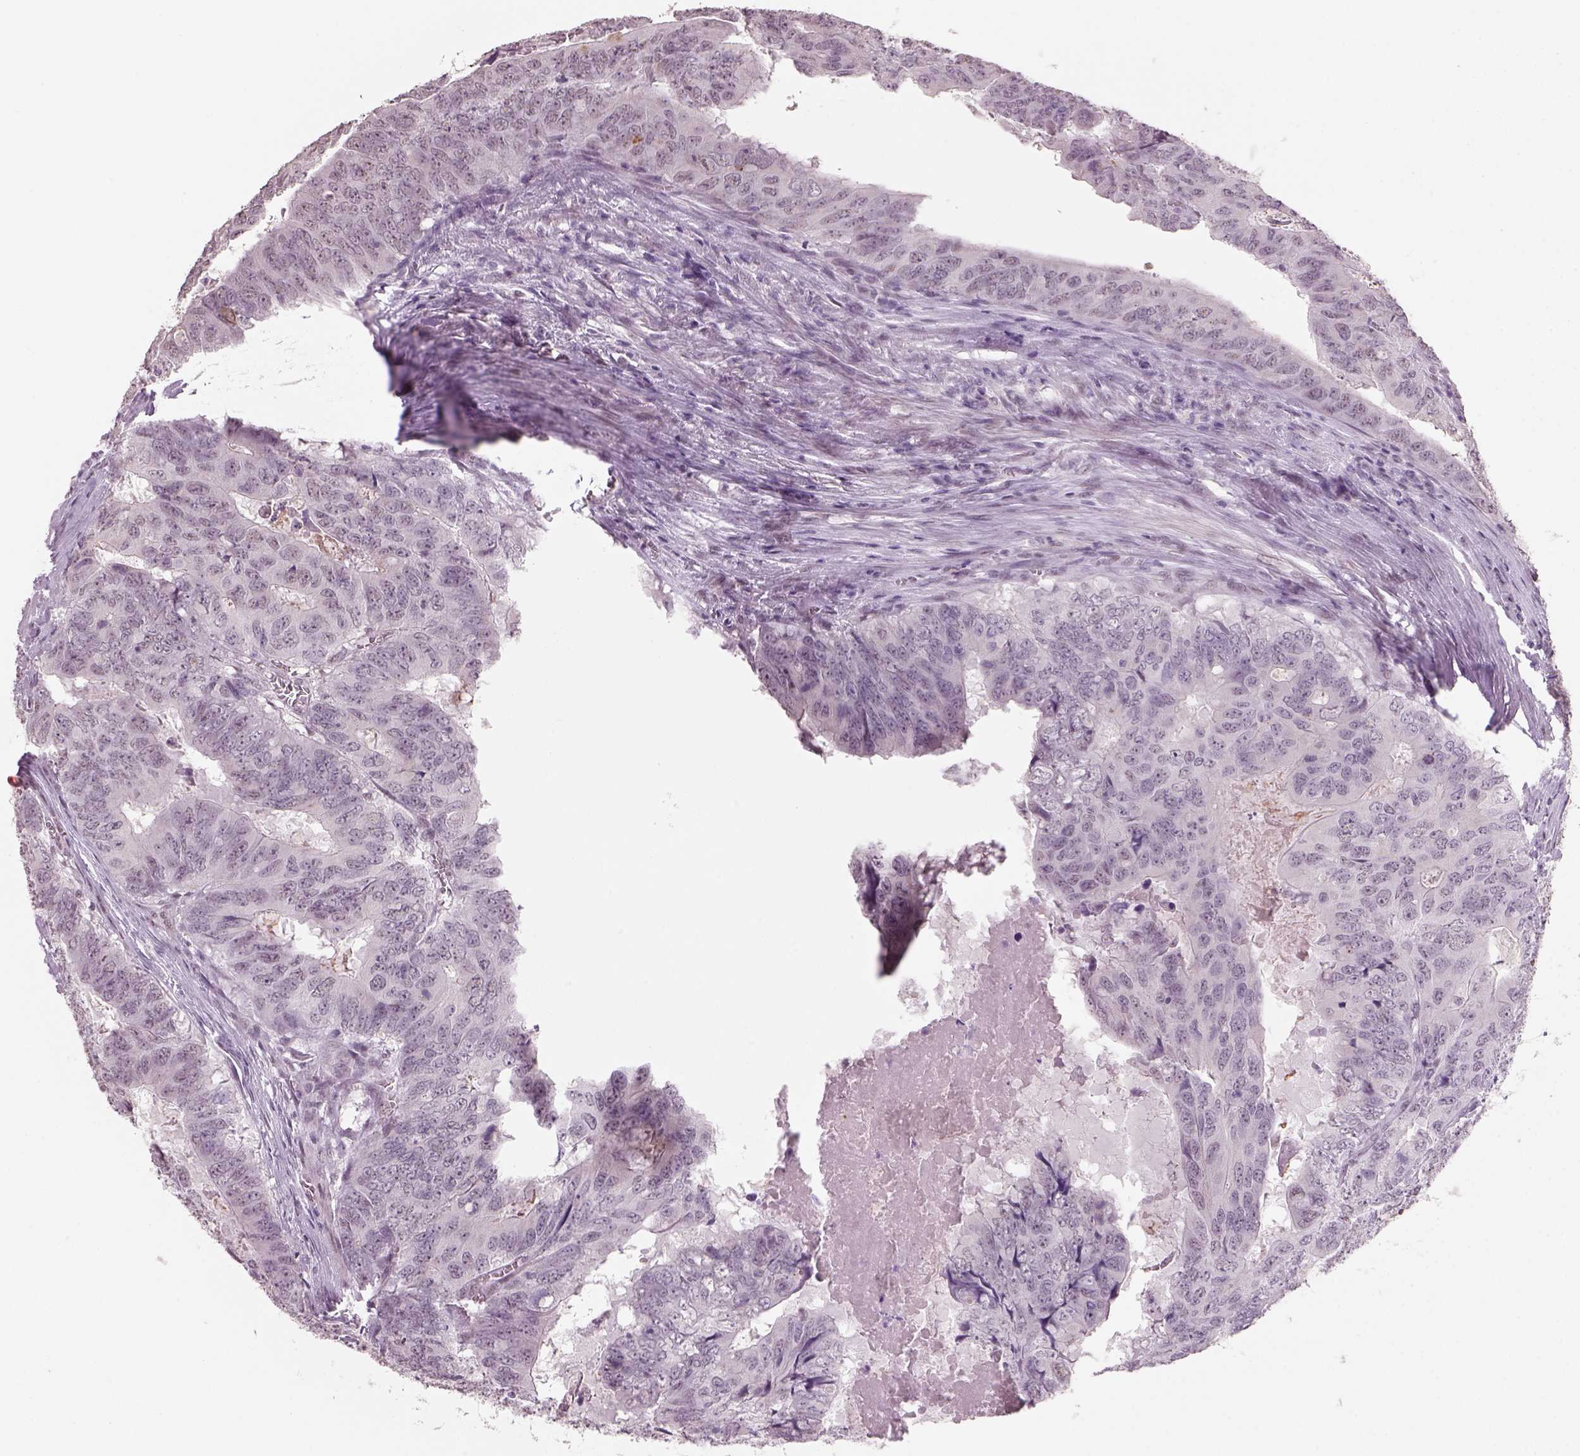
{"staining": {"intensity": "negative", "quantity": "none", "location": "none"}, "tissue": "colorectal cancer", "cell_type": "Tumor cells", "image_type": "cancer", "snomed": [{"axis": "morphology", "description": "Adenocarcinoma, NOS"}, {"axis": "topography", "description": "Colon"}], "caption": "A histopathology image of colorectal cancer stained for a protein exhibits no brown staining in tumor cells.", "gene": "NAT8", "patient": {"sex": "male", "age": 79}}